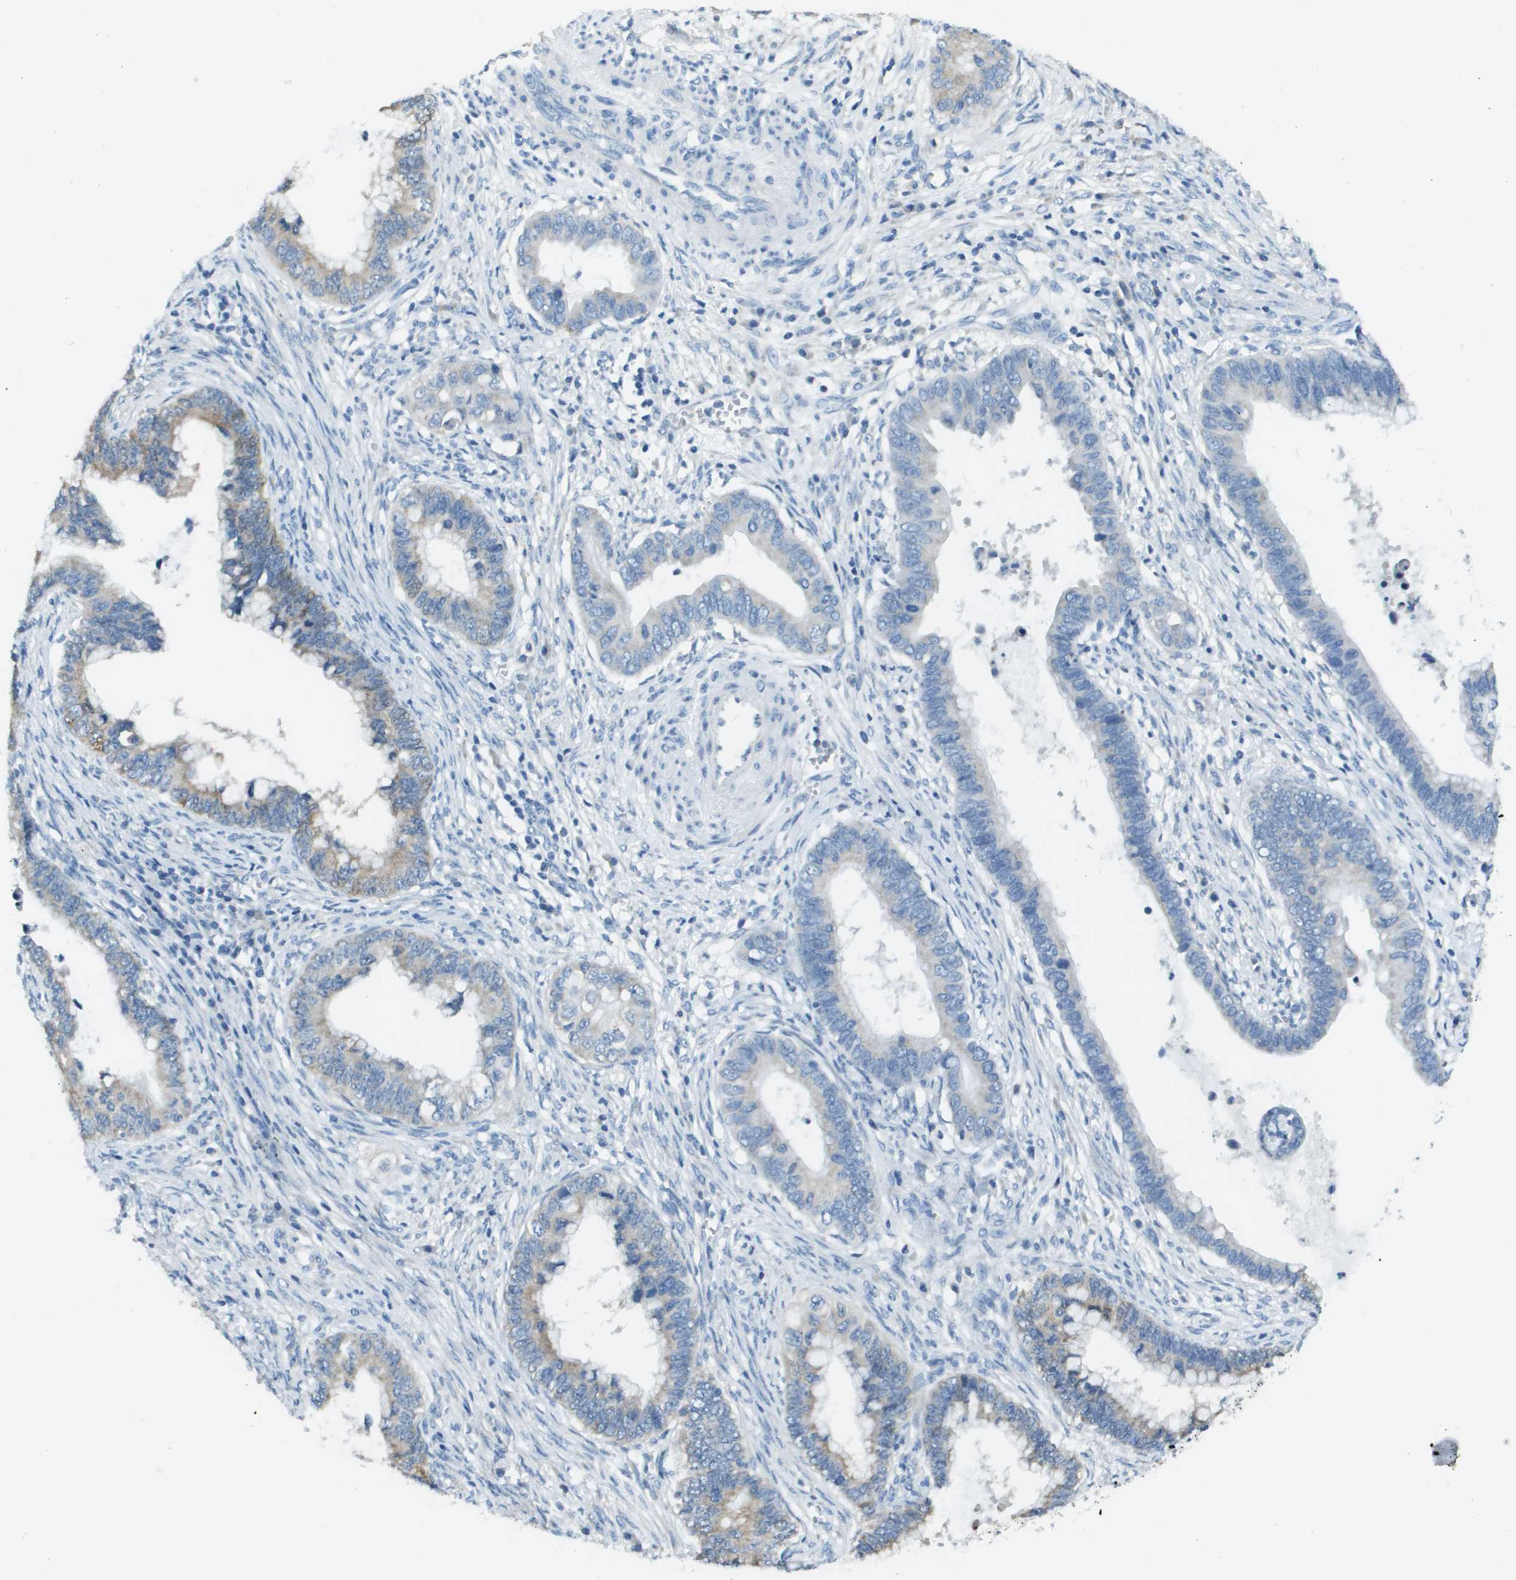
{"staining": {"intensity": "weak", "quantity": "25%-75%", "location": "cytoplasmic/membranous"}, "tissue": "cervical cancer", "cell_type": "Tumor cells", "image_type": "cancer", "snomed": [{"axis": "morphology", "description": "Adenocarcinoma, NOS"}, {"axis": "topography", "description": "Cervix"}], "caption": "Brown immunohistochemical staining in adenocarcinoma (cervical) shows weak cytoplasmic/membranous positivity in approximately 25%-75% of tumor cells.", "gene": "PTGDR2", "patient": {"sex": "female", "age": 44}}